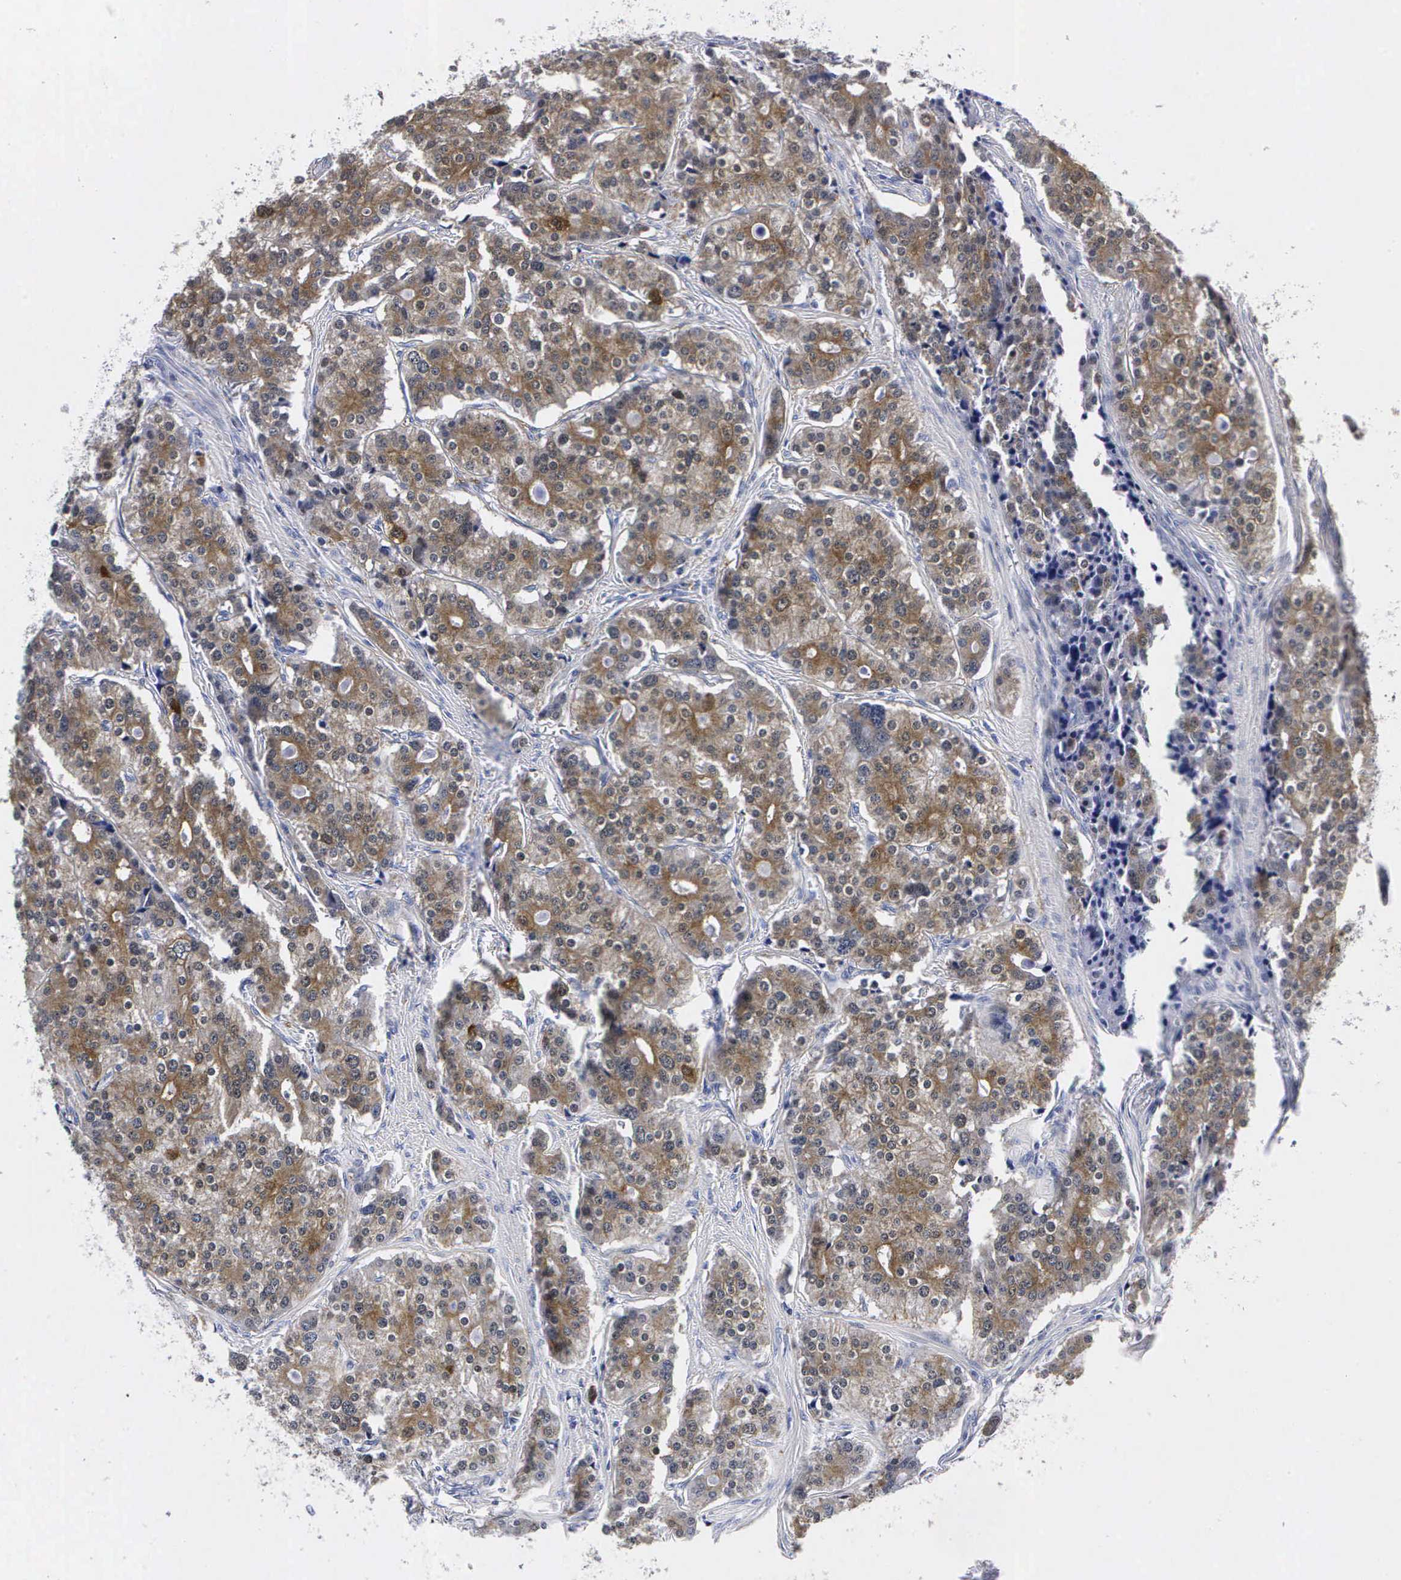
{"staining": {"intensity": "moderate", "quantity": ">75%", "location": "cytoplasmic/membranous"}, "tissue": "carcinoid", "cell_type": "Tumor cells", "image_type": "cancer", "snomed": [{"axis": "morphology", "description": "Carcinoid, malignant, NOS"}, {"axis": "topography", "description": "Small intestine"}], "caption": "Immunohistochemical staining of human carcinoid exhibits moderate cytoplasmic/membranous protein positivity in approximately >75% of tumor cells.", "gene": "ENO2", "patient": {"sex": "male", "age": 63}}